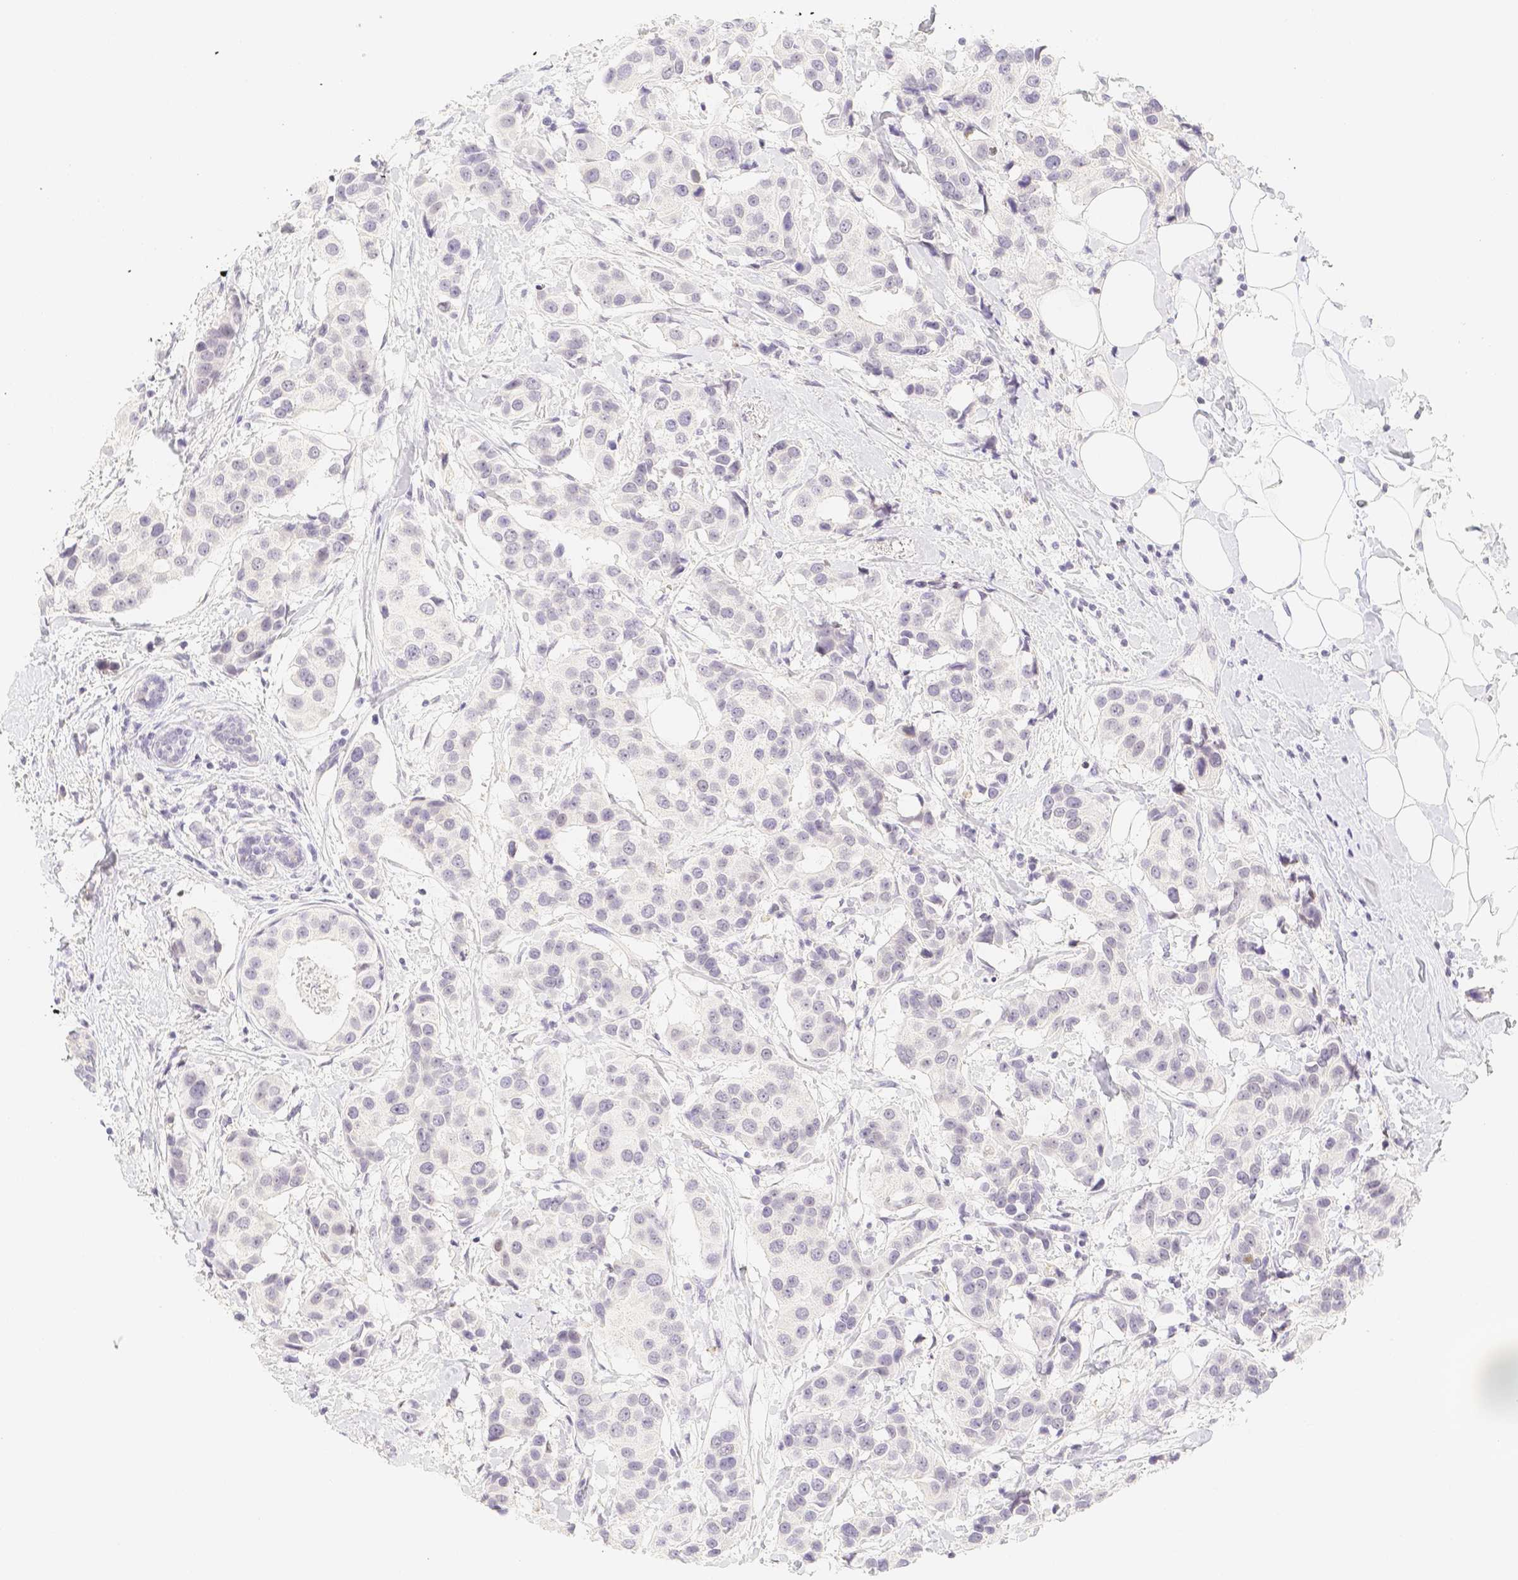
{"staining": {"intensity": "negative", "quantity": "none", "location": "none"}, "tissue": "breast cancer", "cell_type": "Tumor cells", "image_type": "cancer", "snomed": [{"axis": "morphology", "description": "Normal tissue, NOS"}, {"axis": "morphology", "description": "Duct carcinoma"}, {"axis": "topography", "description": "Breast"}], "caption": "A photomicrograph of breast cancer (invasive ductal carcinoma) stained for a protein exhibits no brown staining in tumor cells.", "gene": "PADI4", "patient": {"sex": "female", "age": 39}}